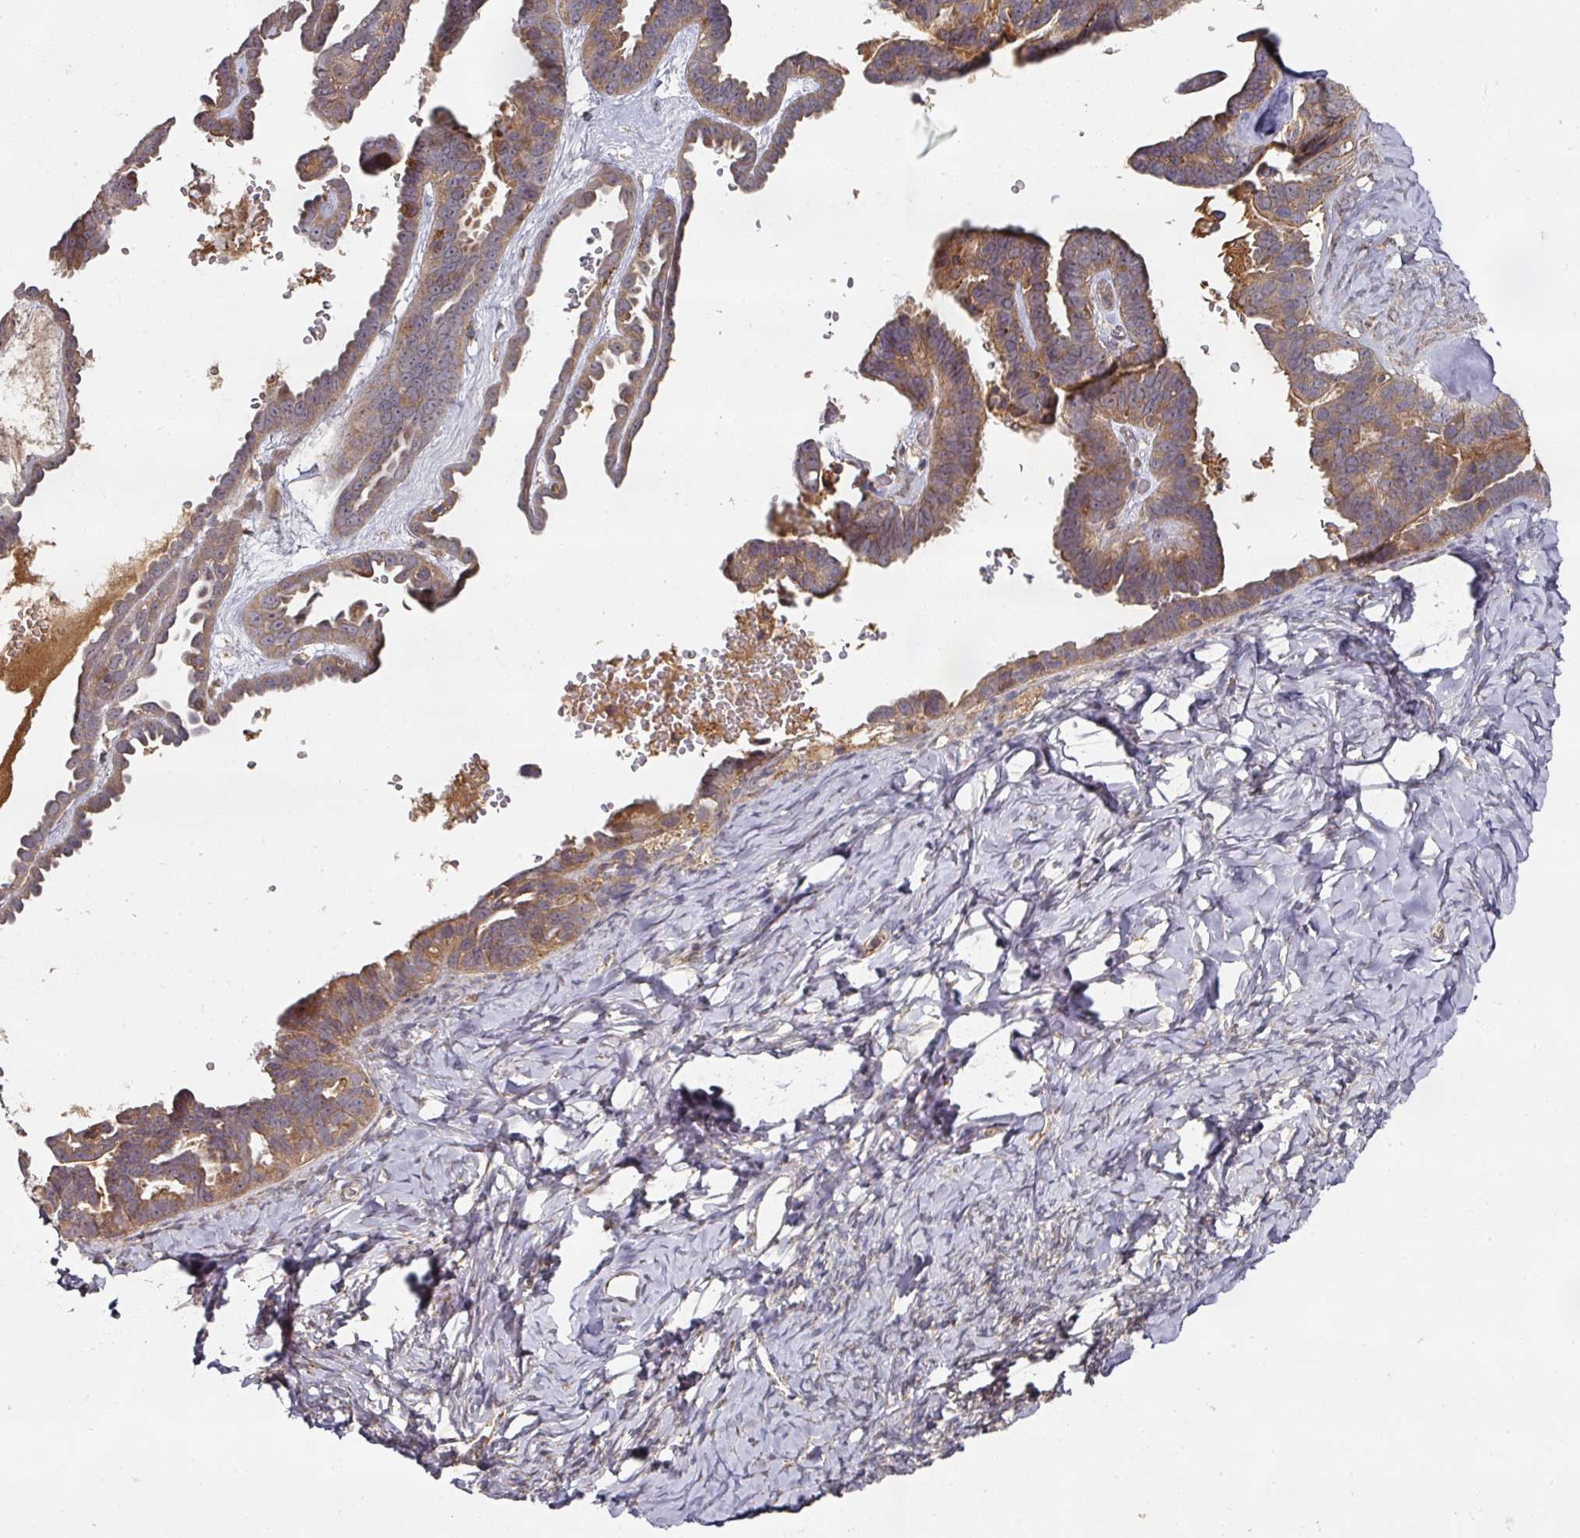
{"staining": {"intensity": "moderate", "quantity": ">75%", "location": "cytoplasmic/membranous"}, "tissue": "ovarian cancer", "cell_type": "Tumor cells", "image_type": "cancer", "snomed": [{"axis": "morphology", "description": "Cystadenocarcinoma, serous, NOS"}, {"axis": "topography", "description": "Ovary"}], "caption": "DAB (3,3'-diaminobenzidine) immunohistochemical staining of ovarian serous cystadenocarcinoma shows moderate cytoplasmic/membranous protein positivity in approximately >75% of tumor cells.", "gene": "CEP95", "patient": {"sex": "female", "age": 69}}